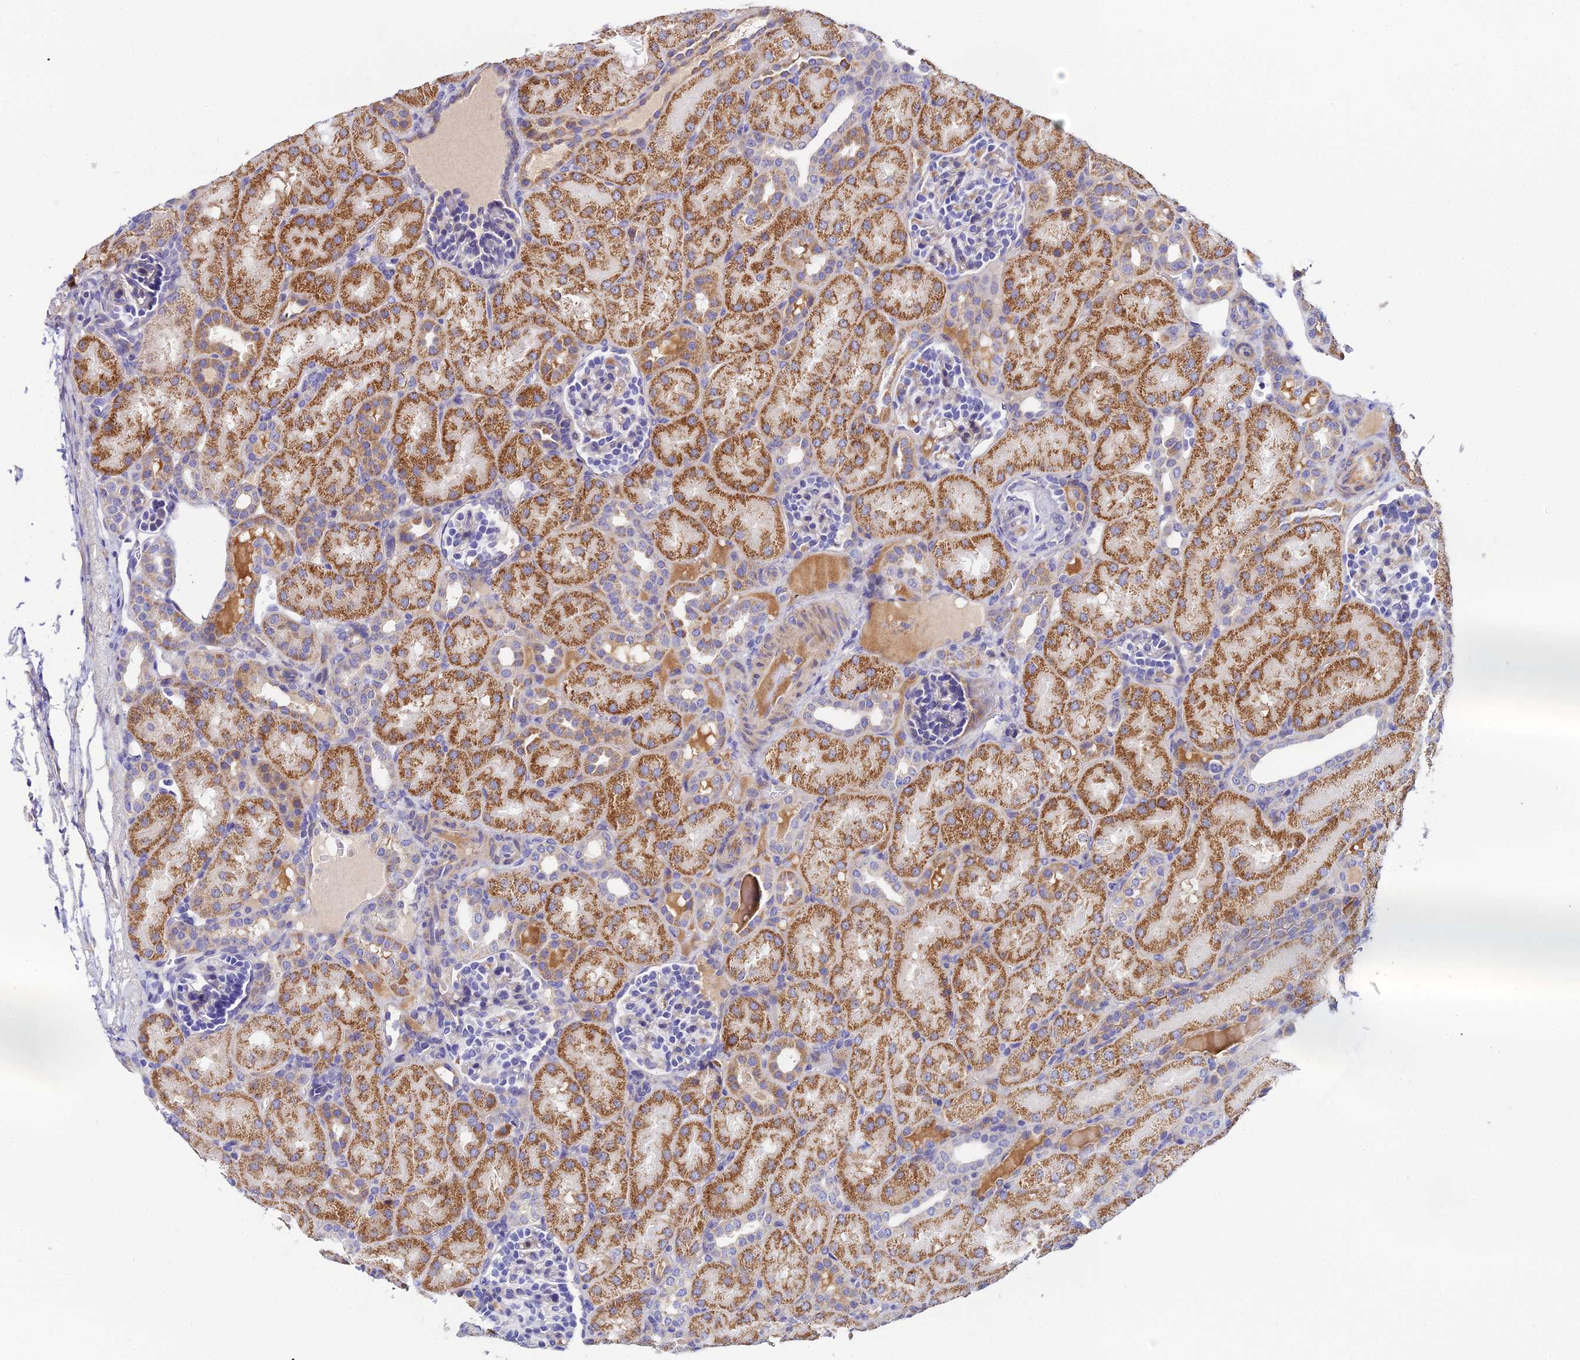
{"staining": {"intensity": "weak", "quantity": "<25%", "location": "cytoplasmic/membranous"}, "tissue": "kidney", "cell_type": "Cells in glomeruli", "image_type": "normal", "snomed": [{"axis": "morphology", "description": "Normal tissue, NOS"}, {"axis": "topography", "description": "Kidney"}], "caption": "A micrograph of kidney stained for a protein exhibits no brown staining in cells in glomeruli.", "gene": "ACOT1", "patient": {"sex": "male", "age": 1}}